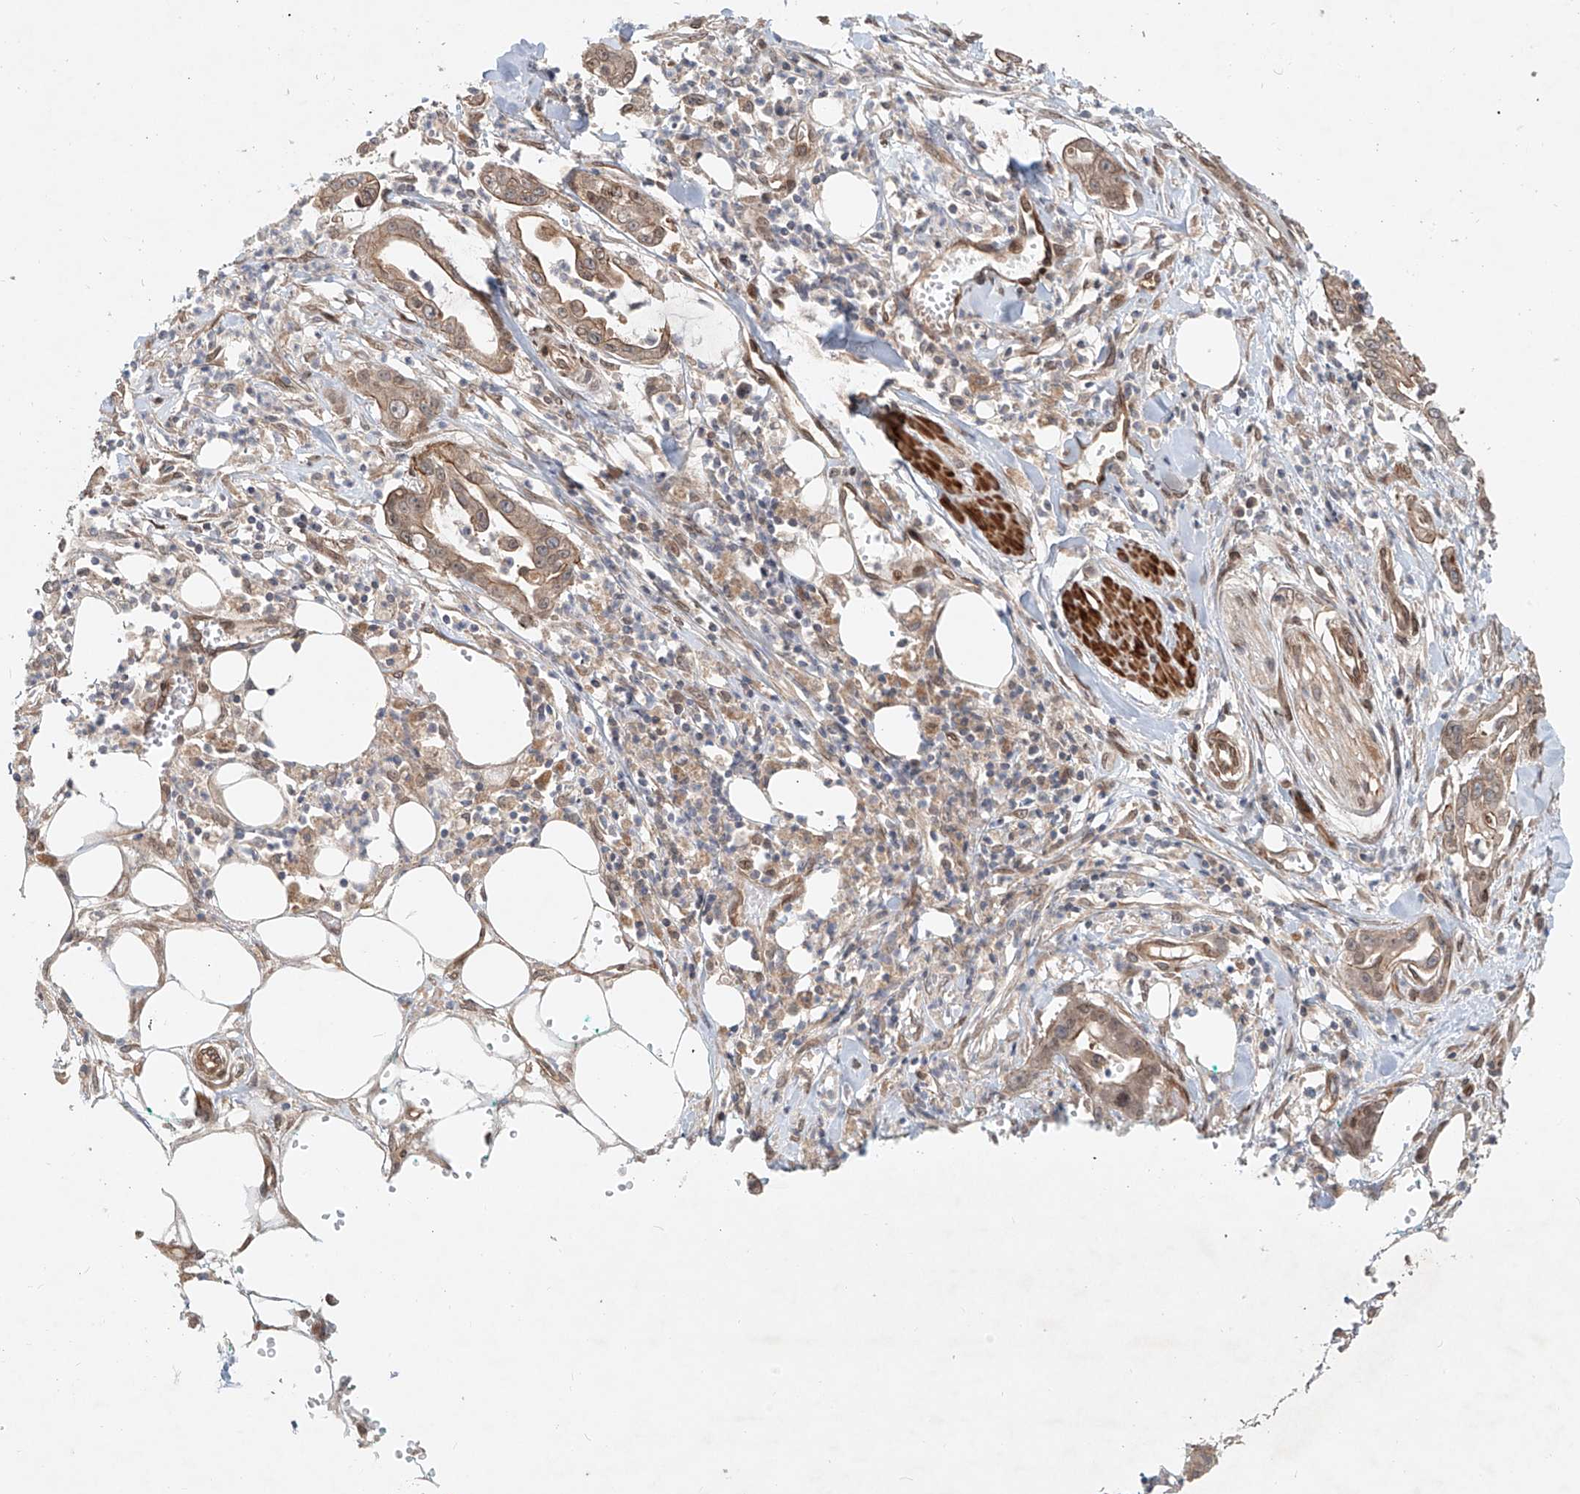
{"staining": {"intensity": "moderate", "quantity": ">75%", "location": "cytoplasmic/membranous,nuclear"}, "tissue": "pancreatic cancer", "cell_type": "Tumor cells", "image_type": "cancer", "snomed": [{"axis": "morphology", "description": "Adenocarcinoma, NOS"}, {"axis": "topography", "description": "Pancreas"}], "caption": "Pancreatic adenocarcinoma tissue shows moderate cytoplasmic/membranous and nuclear expression in about >75% of tumor cells", "gene": "SASH1", "patient": {"sex": "male", "age": 68}}